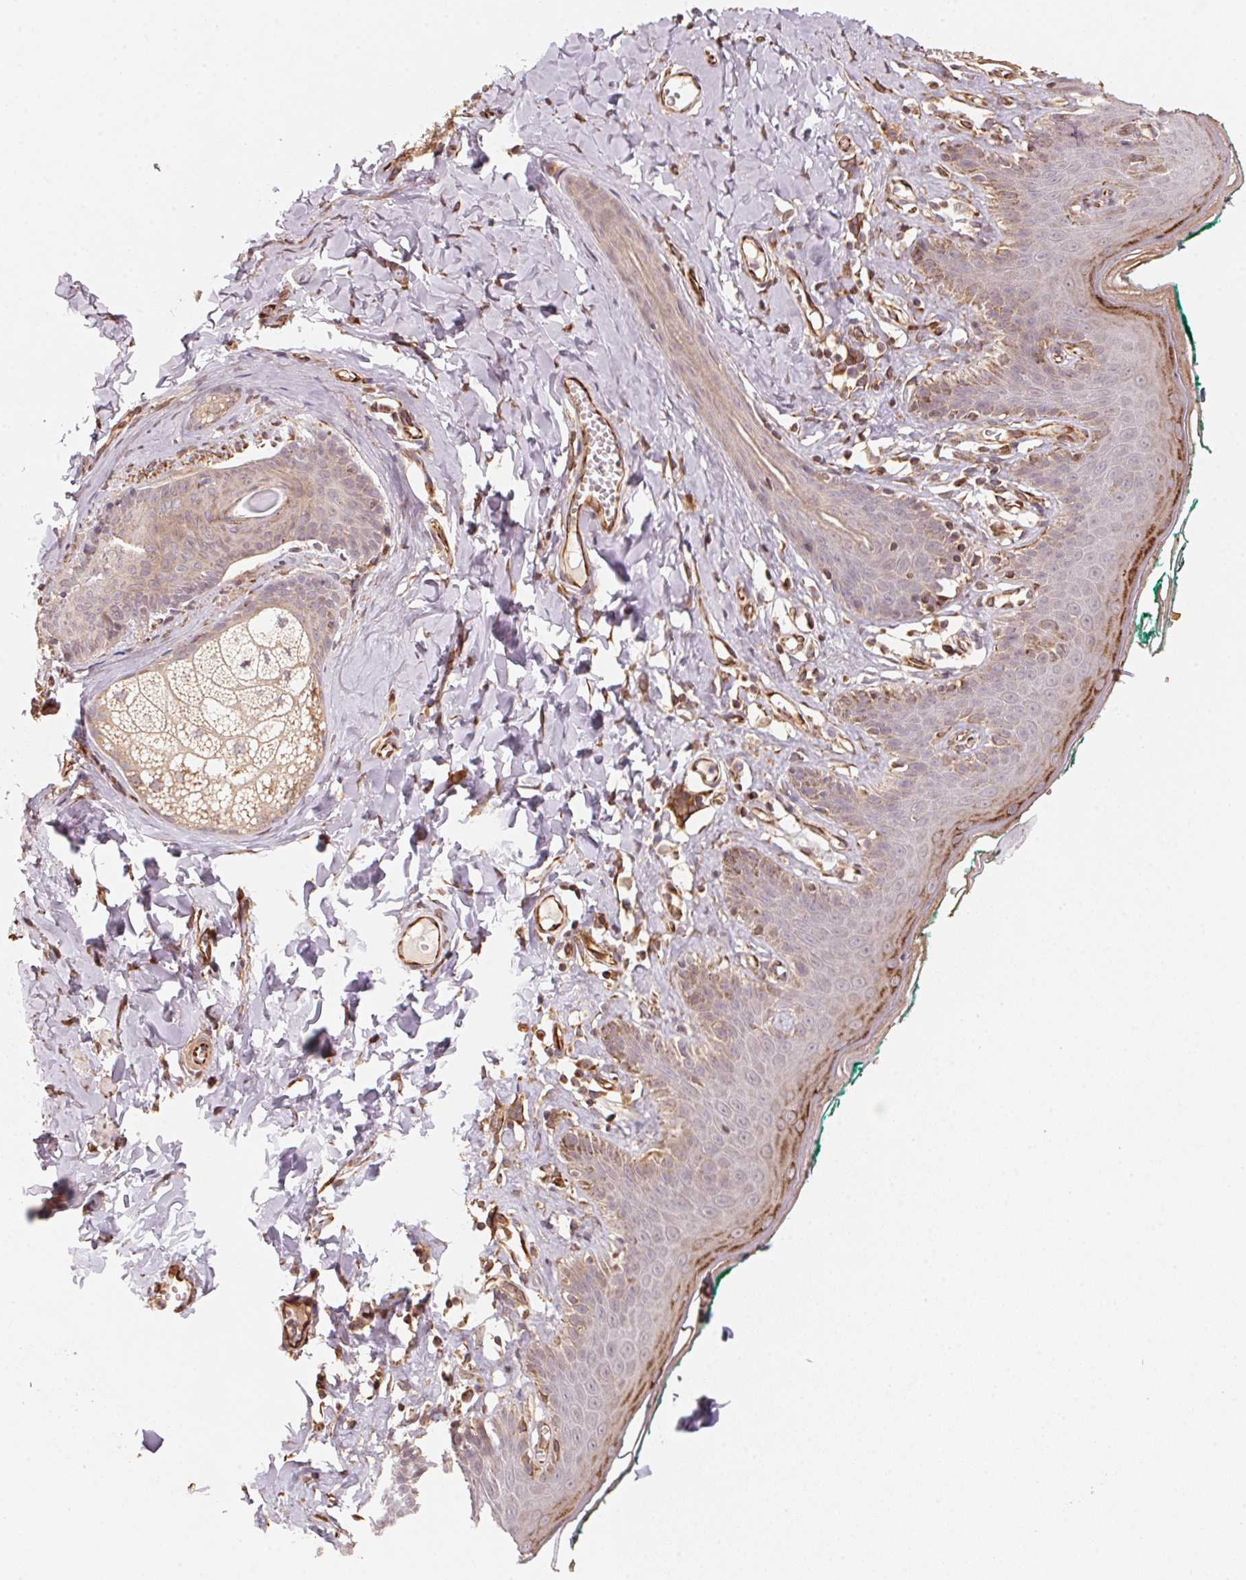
{"staining": {"intensity": "moderate", "quantity": "<25%", "location": "cytoplasmic/membranous"}, "tissue": "skin", "cell_type": "Epidermal cells", "image_type": "normal", "snomed": [{"axis": "morphology", "description": "Normal tissue, NOS"}, {"axis": "topography", "description": "Vulva"}, {"axis": "topography", "description": "Peripheral nerve tissue"}], "caption": "Protein expression analysis of unremarkable human skin reveals moderate cytoplasmic/membranous staining in approximately <25% of epidermal cells.", "gene": "TSPAN12", "patient": {"sex": "female", "age": 66}}